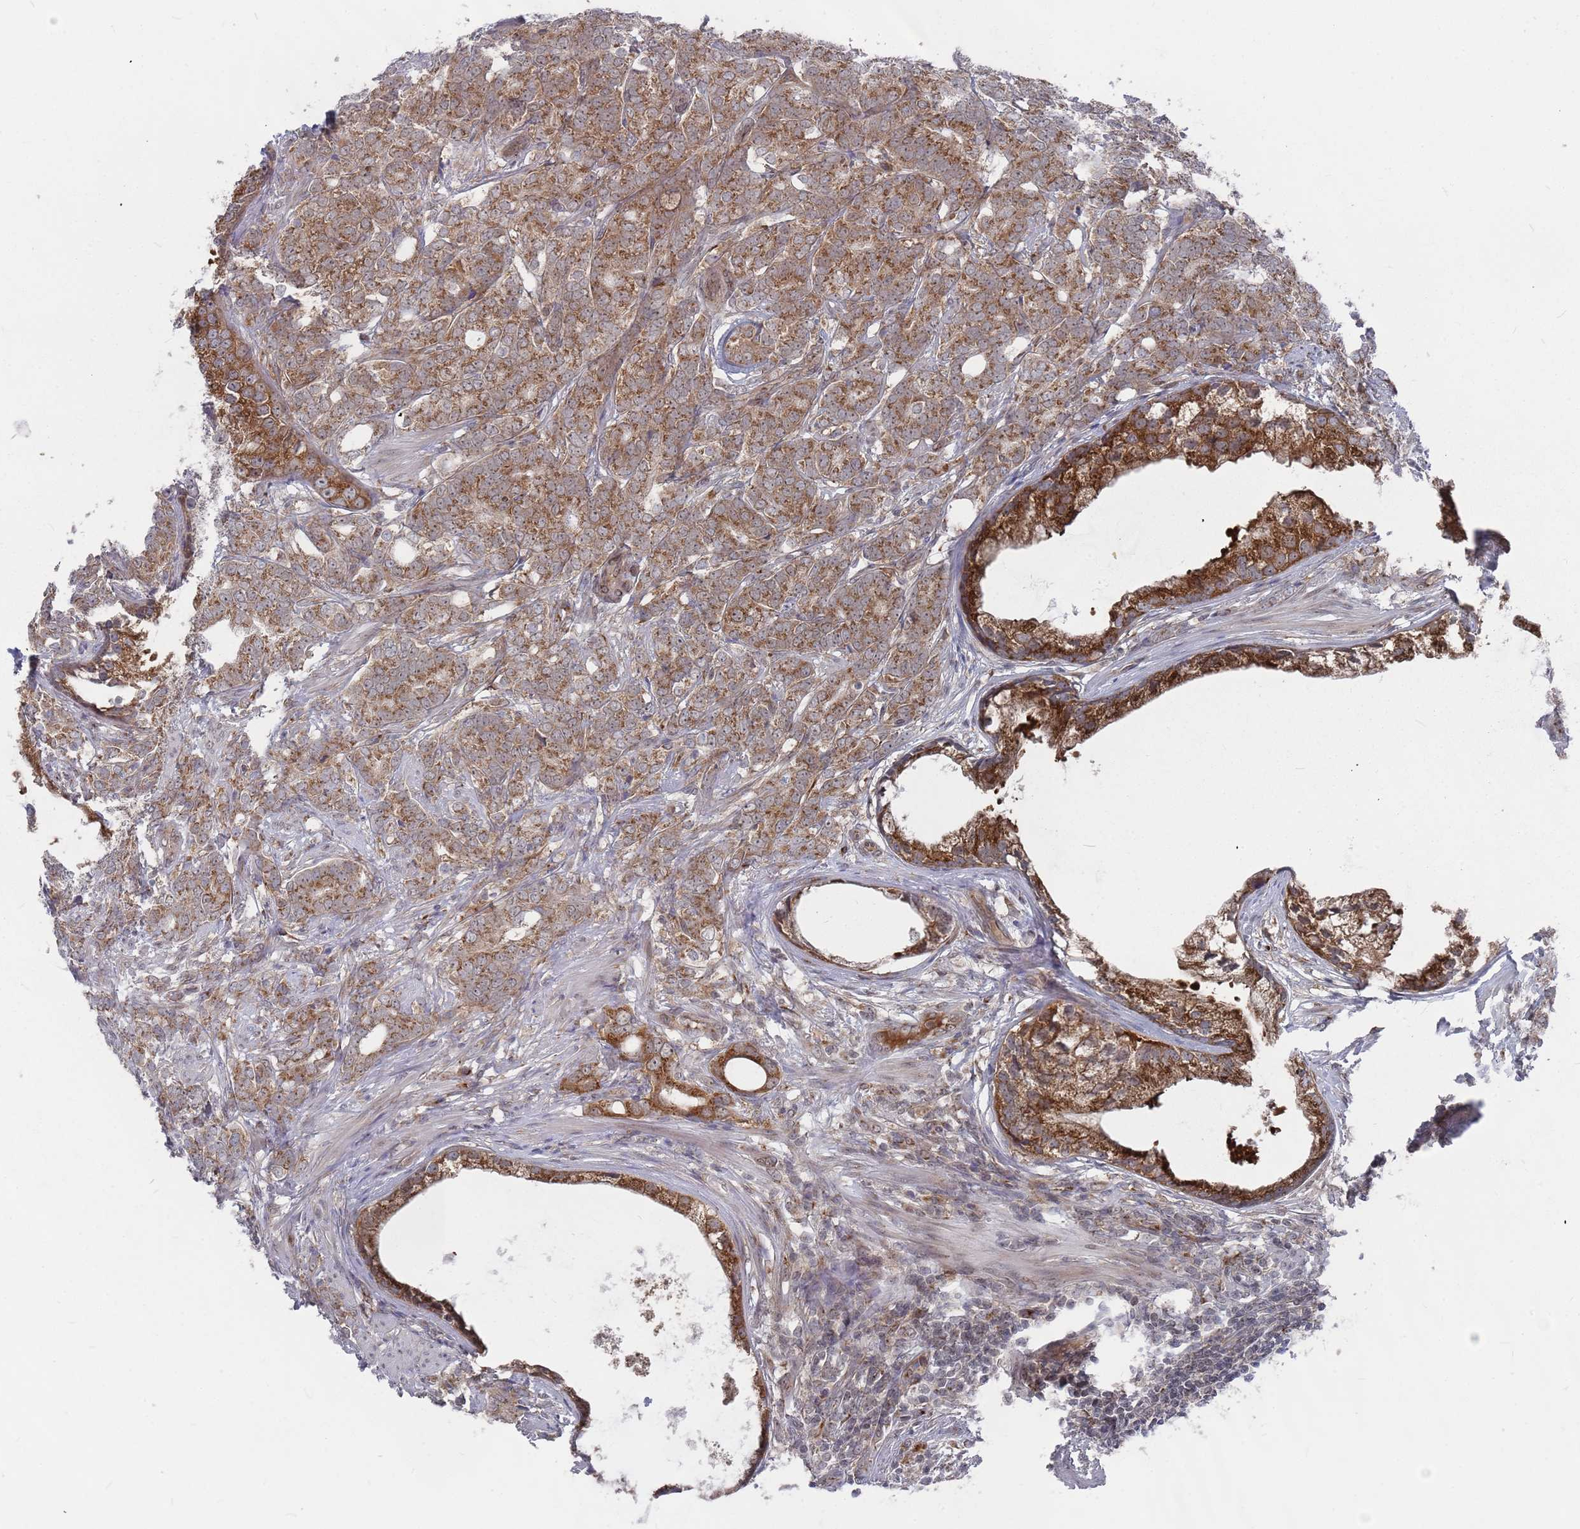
{"staining": {"intensity": "moderate", "quantity": ">75%", "location": "cytoplasmic/membranous"}, "tissue": "prostate cancer", "cell_type": "Tumor cells", "image_type": "cancer", "snomed": [{"axis": "morphology", "description": "Adenocarcinoma, Low grade"}, {"axis": "topography", "description": "Prostate"}], "caption": "A medium amount of moderate cytoplasmic/membranous staining is appreciated in approximately >75% of tumor cells in prostate low-grade adenocarcinoma tissue.", "gene": "FMO4", "patient": {"sex": "male", "age": 71}}